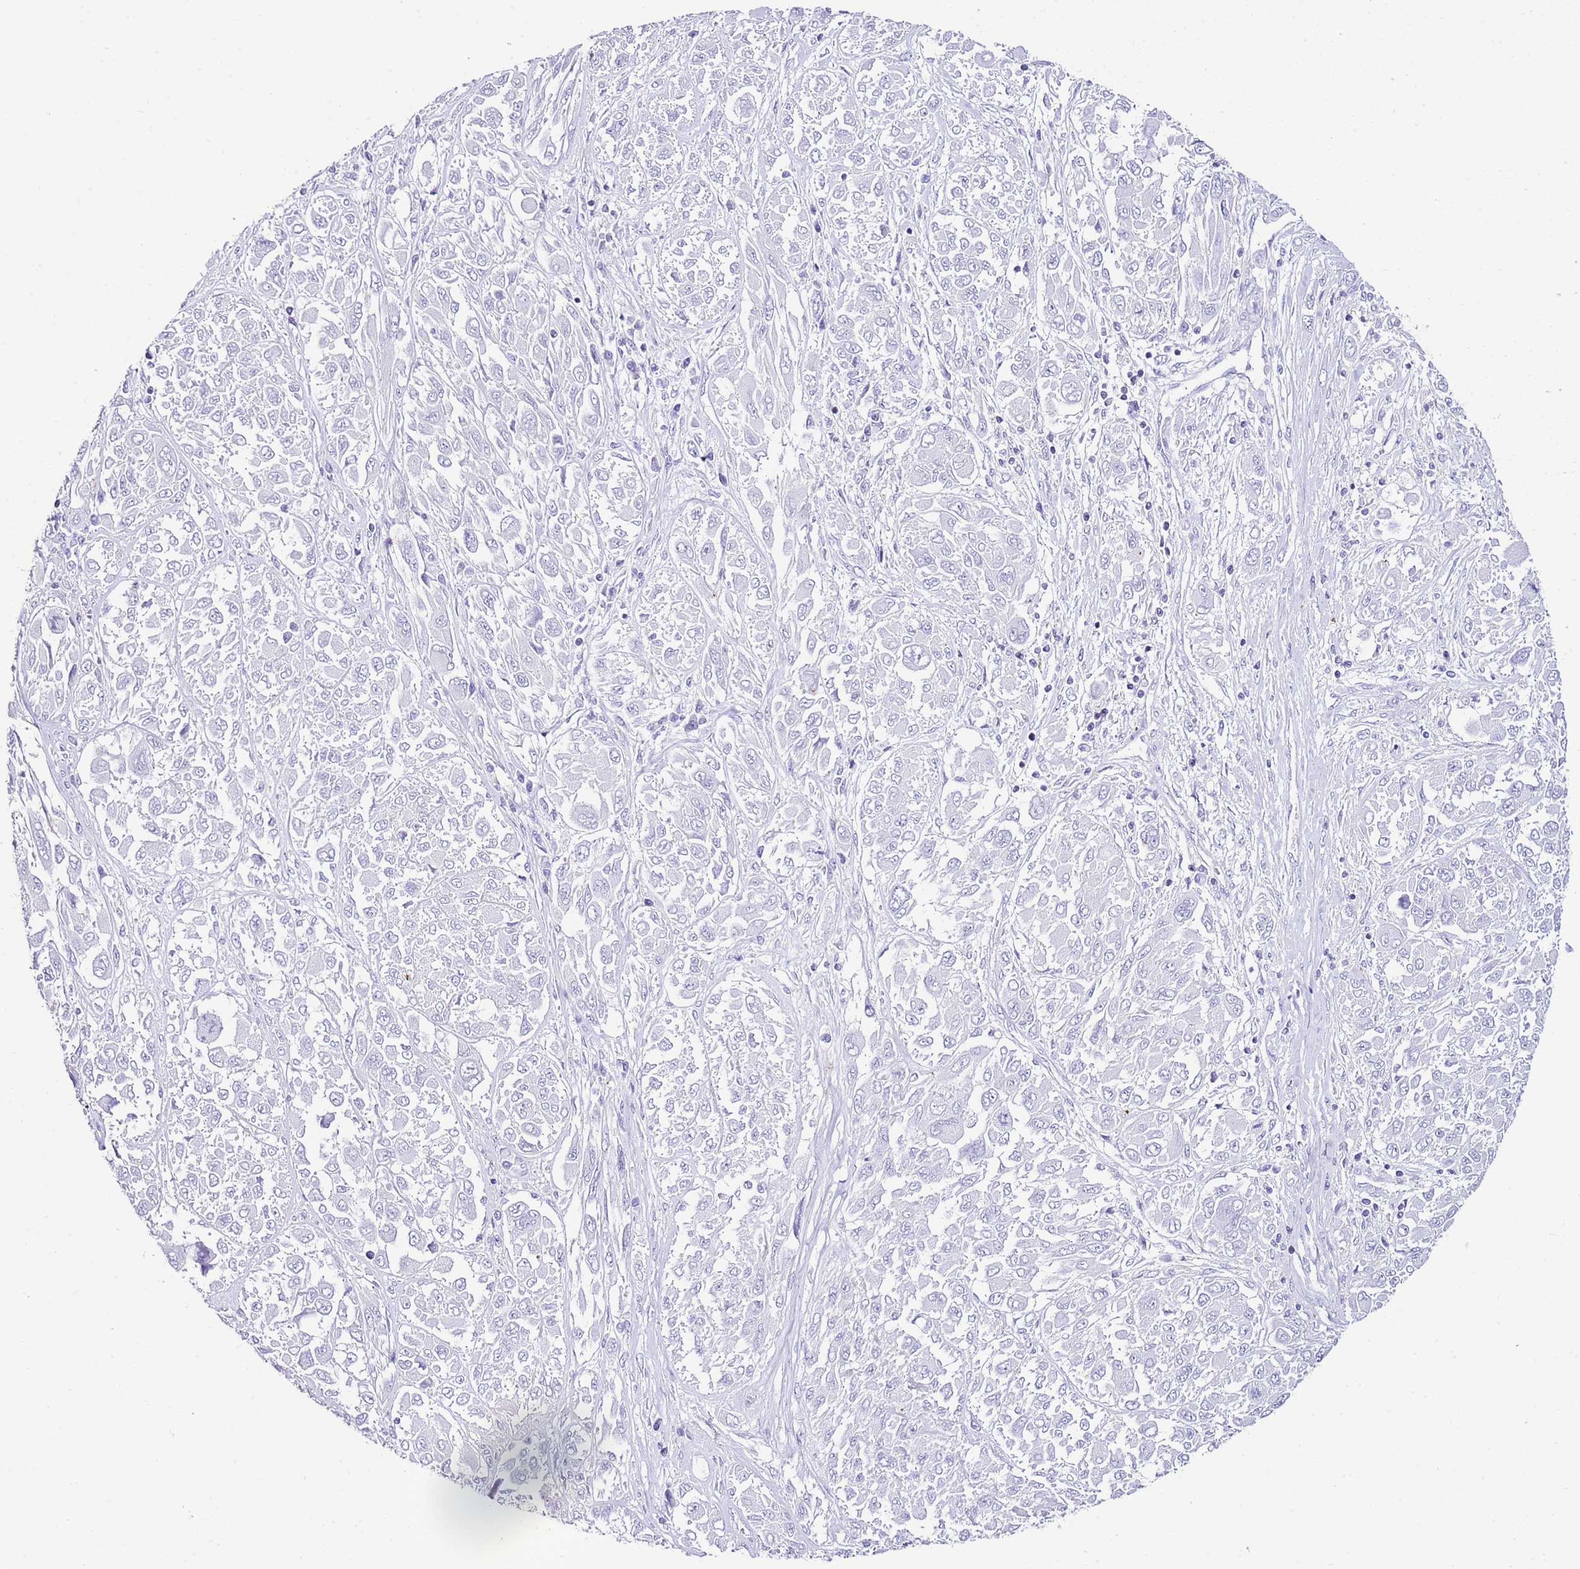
{"staining": {"intensity": "negative", "quantity": "none", "location": "none"}, "tissue": "melanoma", "cell_type": "Tumor cells", "image_type": "cancer", "snomed": [{"axis": "morphology", "description": "Malignant melanoma, NOS"}, {"axis": "topography", "description": "Skin"}], "caption": "This is an immunohistochemistry (IHC) image of human malignant melanoma. There is no expression in tumor cells.", "gene": "ALDH3A1", "patient": {"sex": "female", "age": 91}}